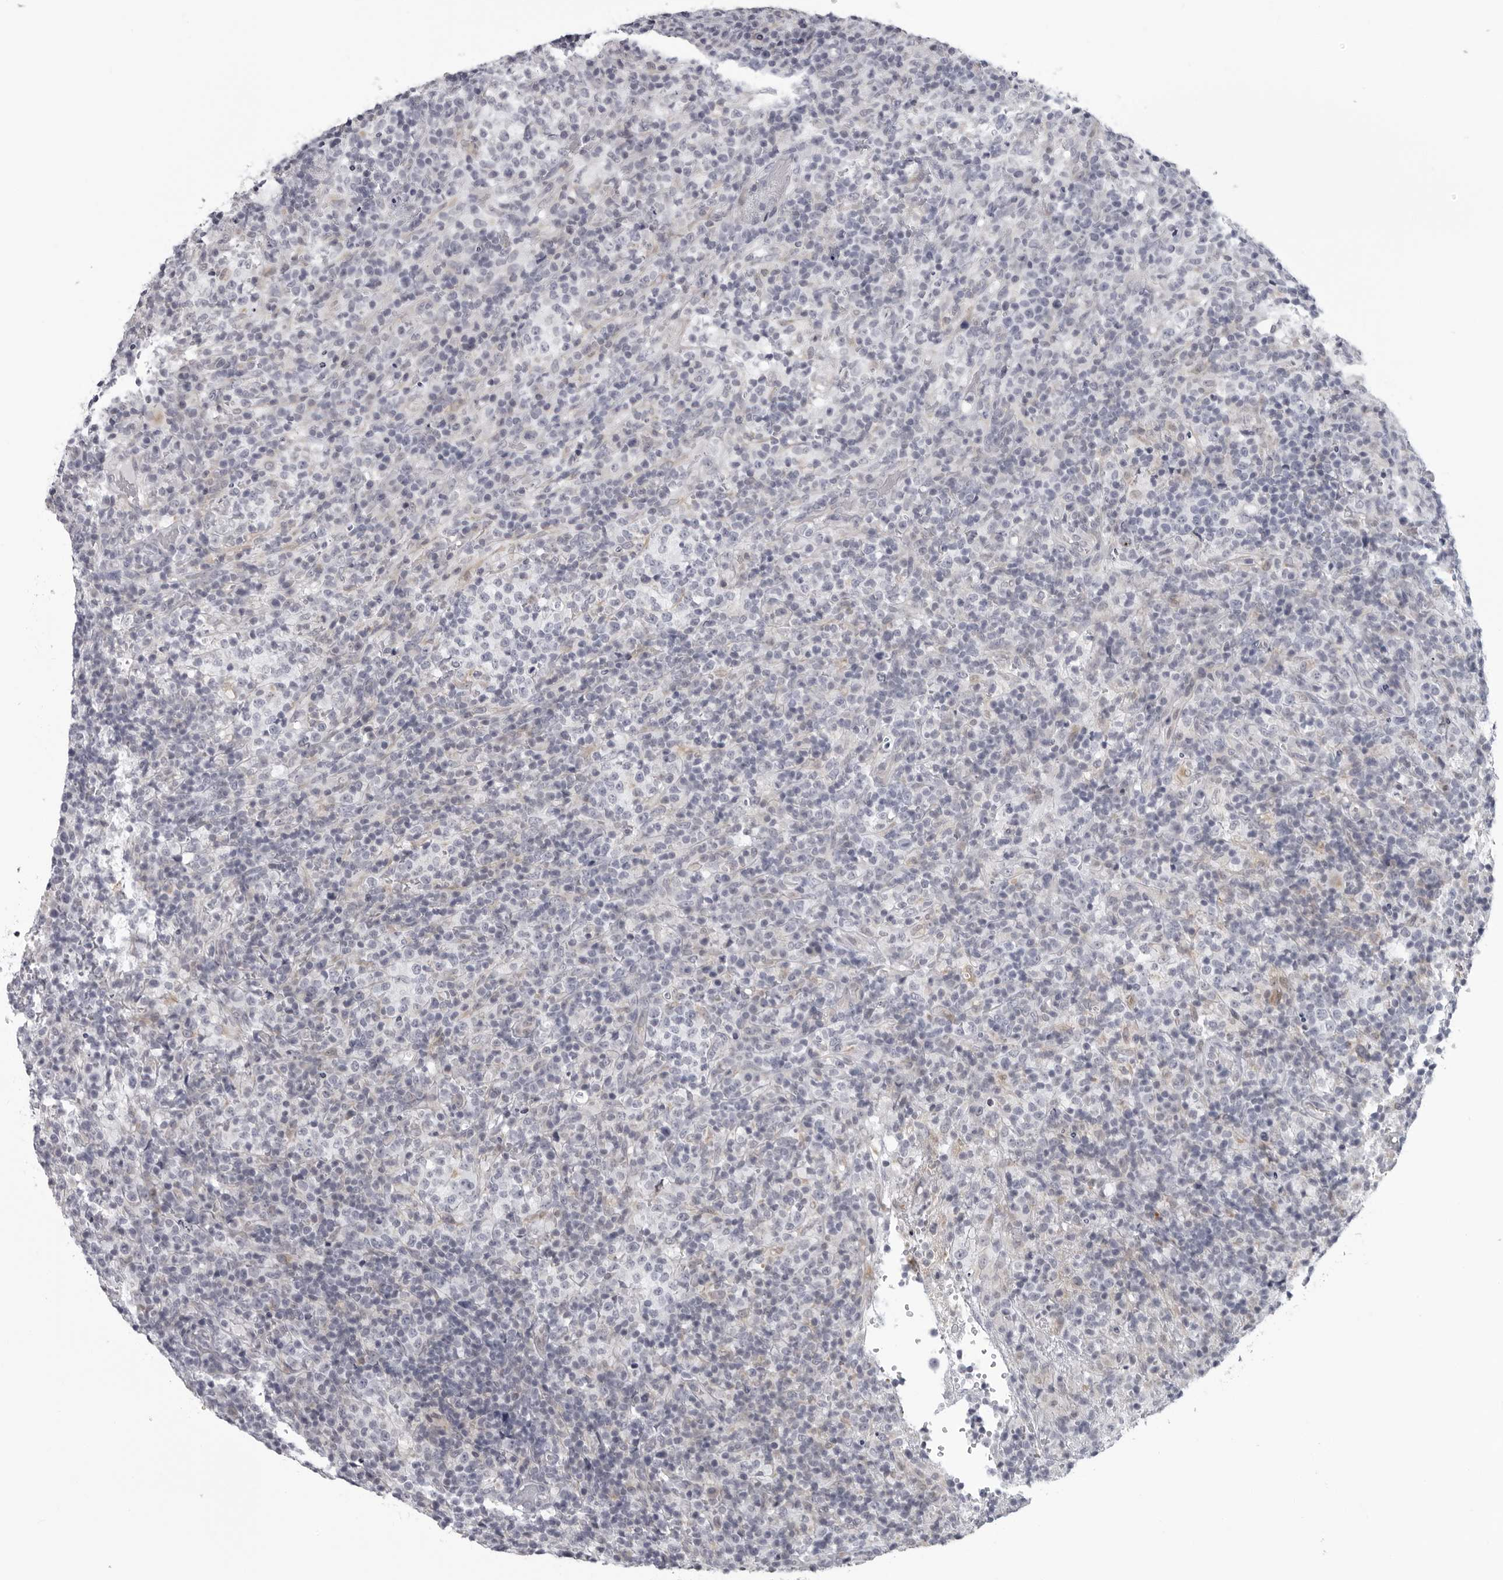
{"staining": {"intensity": "negative", "quantity": "none", "location": "none"}, "tissue": "lymphoma", "cell_type": "Tumor cells", "image_type": "cancer", "snomed": [{"axis": "morphology", "description": "Malignant lymphoma, non-Hodgkin's type, High grade"}, {"axis": "topography", "description": "Lymph node"}], "caption": "There is no significant positivity in tumor cells of lymphoma.", "gene": "OPLAH", "patient": {"sex": "female", "age": 76}}